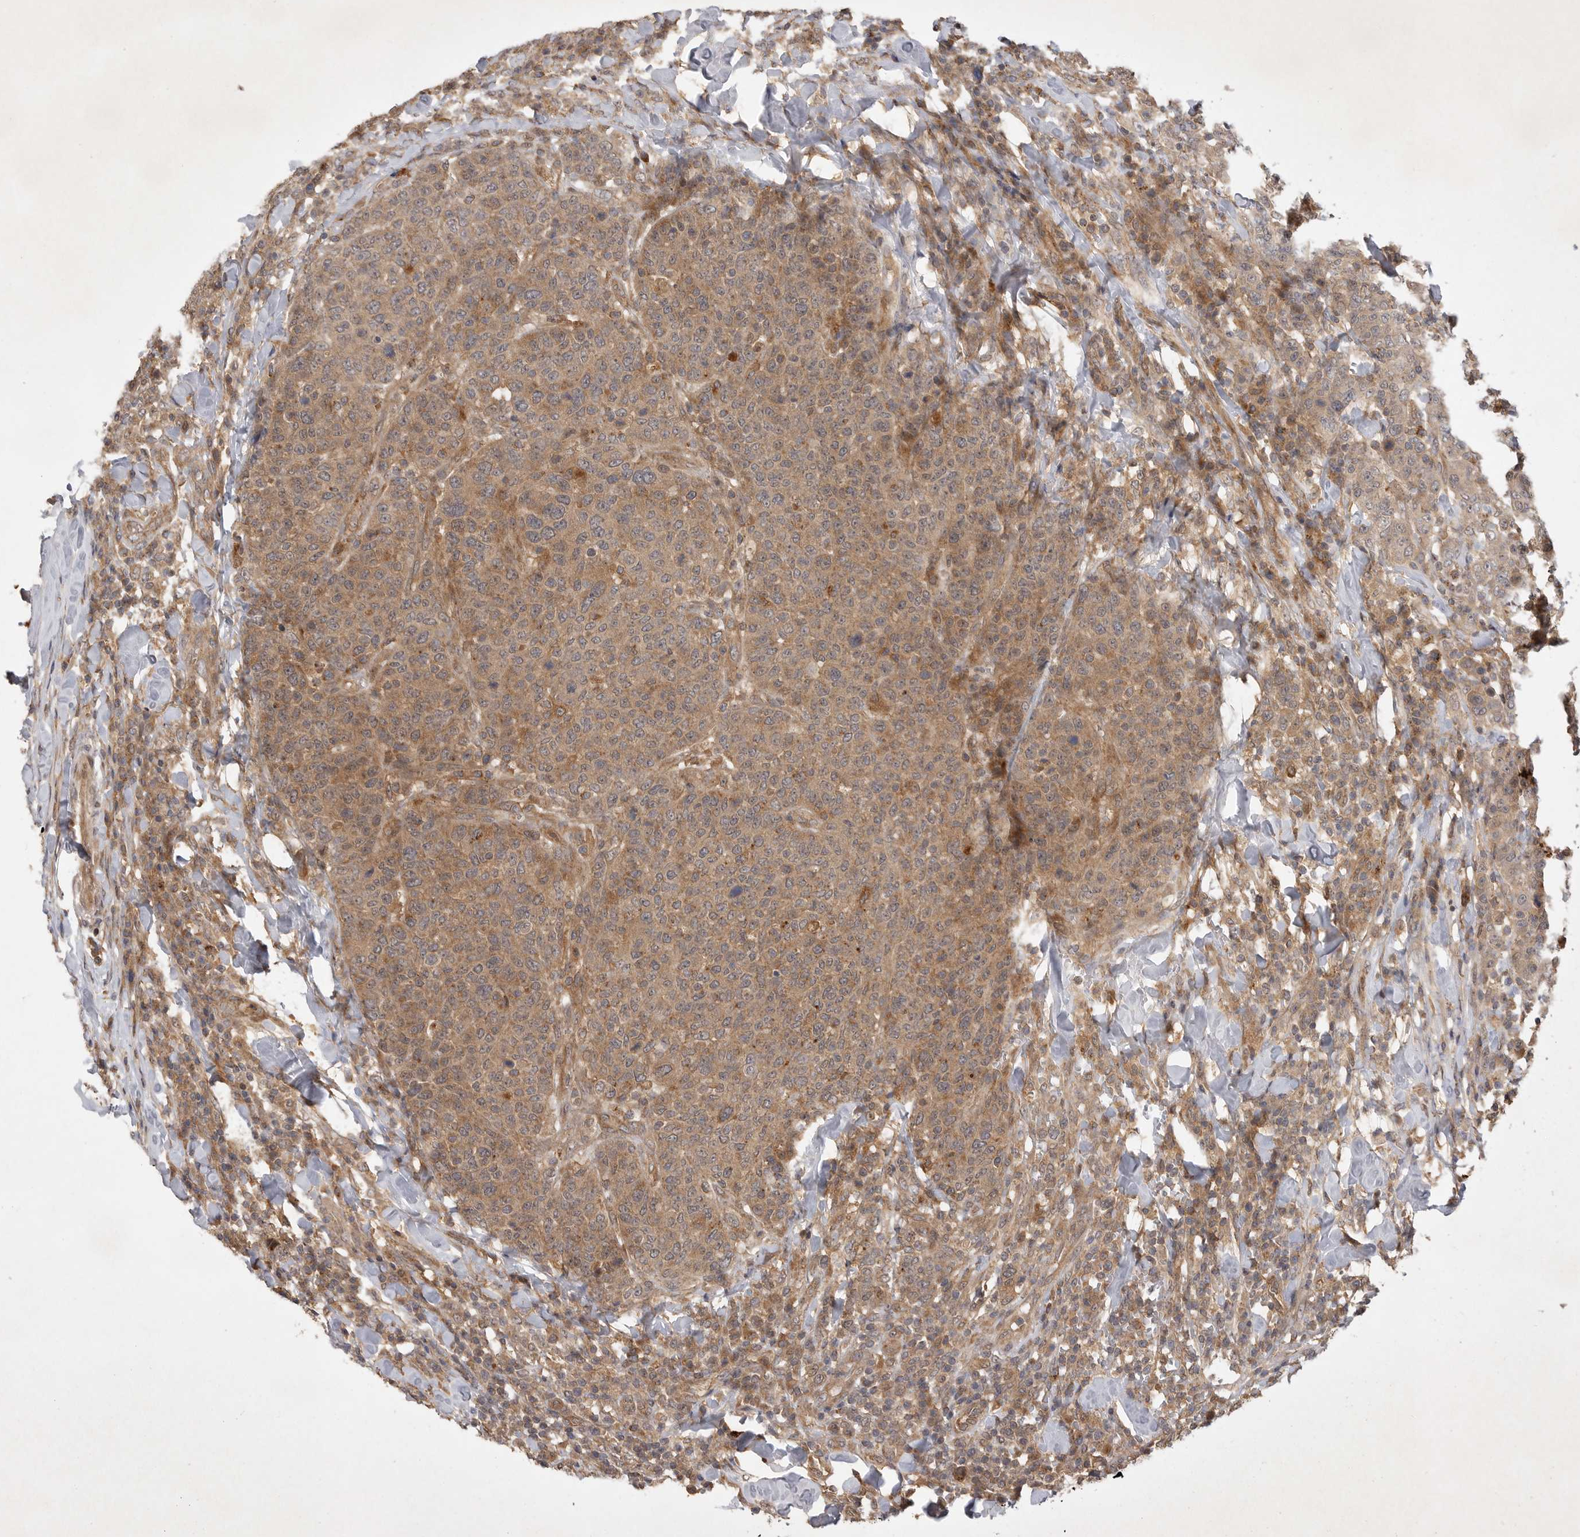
{"staining": {"intensity": "moderate", "quantity": ">75%", "location": "cytoplasmic/membranous"}, "tissue": "breast cancer", "cell_type": "Tumor cells", "image_type": "cancer", "snomed": [{"axis": "morphology", "description": "Duct carcinoma"}, {"axis": "topography", "description": "Breast"}], "caption": "Immunohistochemical staining of intraductal carcinoma (breast) reveals moderate cytoplasmic/membranous protein expression in approximately >75% of tumor cells.", "gene": "ZNF232", "patient": {"sex": "female", "age": 37}}